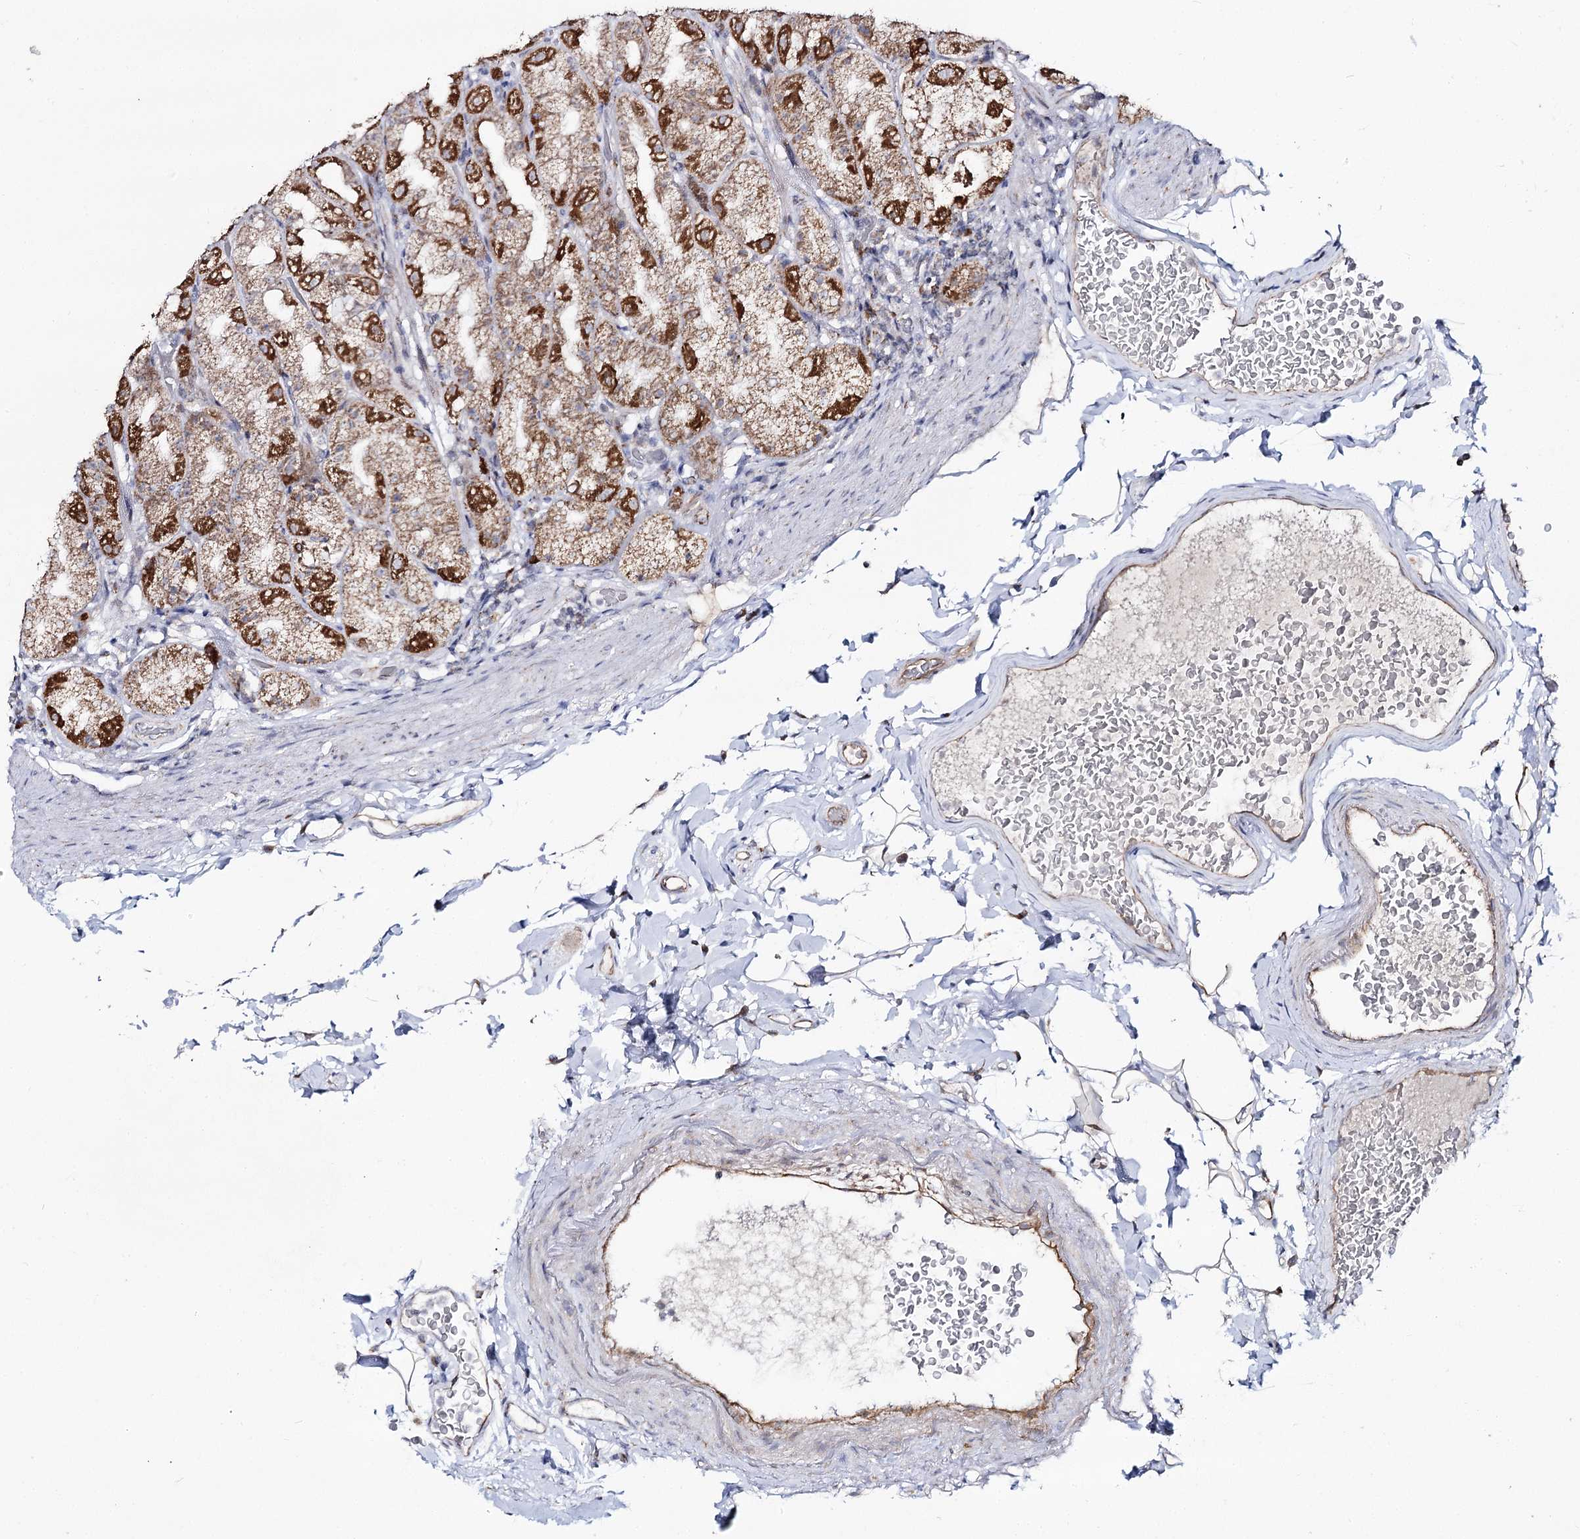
{"staining": {"intensity": "strong", "quantity": "25%-75%", "location": "cytoplasmic/membranous"}, "tissue": "stomach", "cell_type": "Glandular cells", "image_type": "normal", "snomed": [{"axis": "morphology", "description": "Normal tissue, NOS"}, {"axis": "topography", "description": "Stomach, upper"}], "caption": "Stomach was stained to show a protein in brown. There is high levels of strong cytoplasmic/membranous expression in about 25%-75% of glandular cells. The staining is performed using DAB (3,3'-diaminobenzidine) brown chromogen to label protein expression. The nuclei are counter-stained blue using hematoxylin.", "gene": "CBR4", "patient": {"sex": "male", "age": 68}}